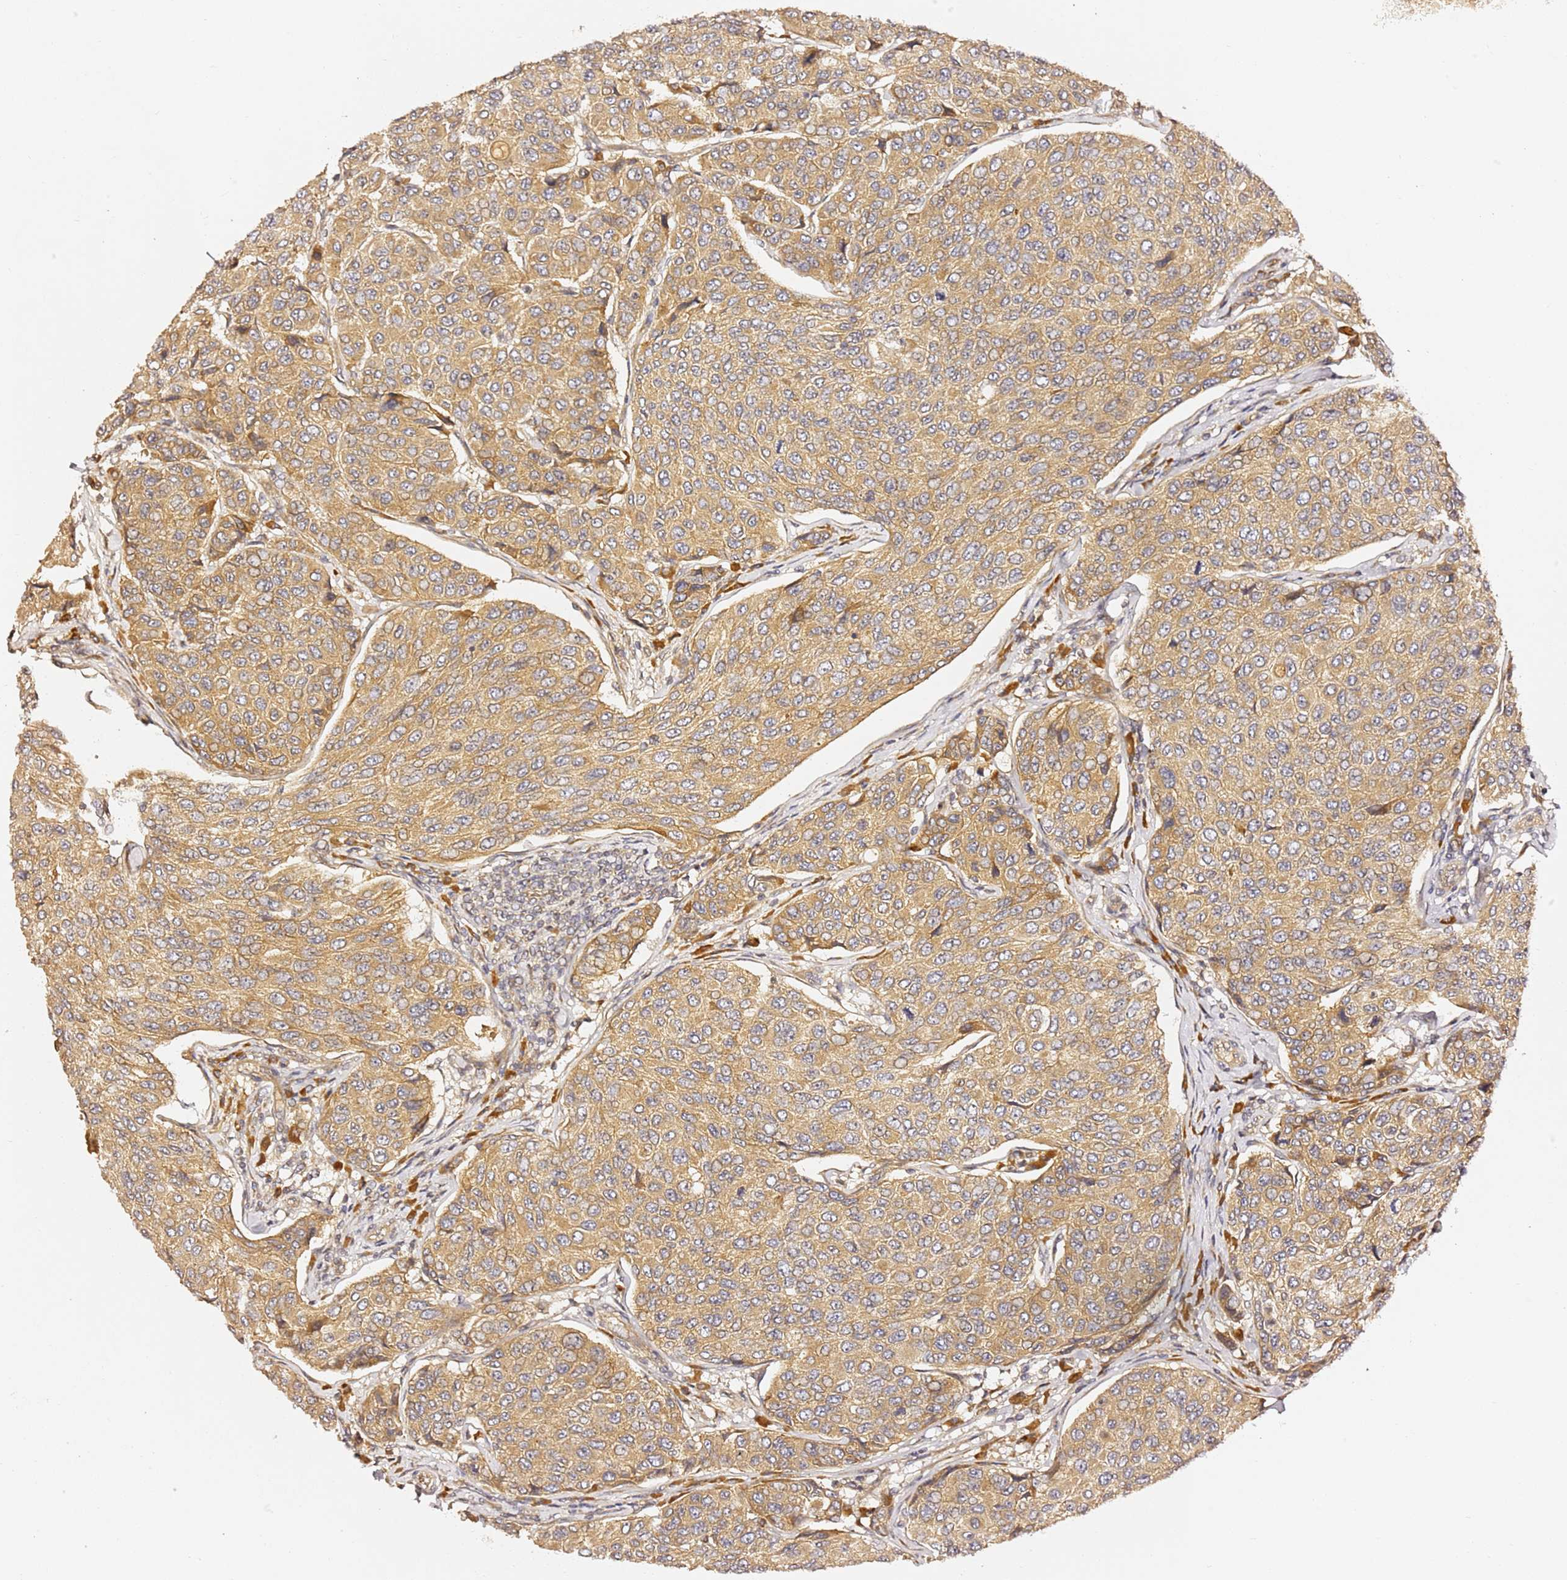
{"staining": {"intensity": "moderate", "quantity": ">75%", "location": "cytoplasmic/membranous"}, "tissue": "breast cancer", "cell_type": "Tumor cells", "image_type": "cancer", "snomed": [{"axis": "morphology", "description": "Duct carcinoma"}, {"axis": "topography", "description": "Breast"}], "caption": "Moderate cytoplasmic/membranous expression for a protein is appreciated in approximately >75% of tumor cells of intraductal carcinoma (breast) using immunohistochemistry.", "gene": "OSBPL2", "patient": {"sex": "female", "age": 55}}